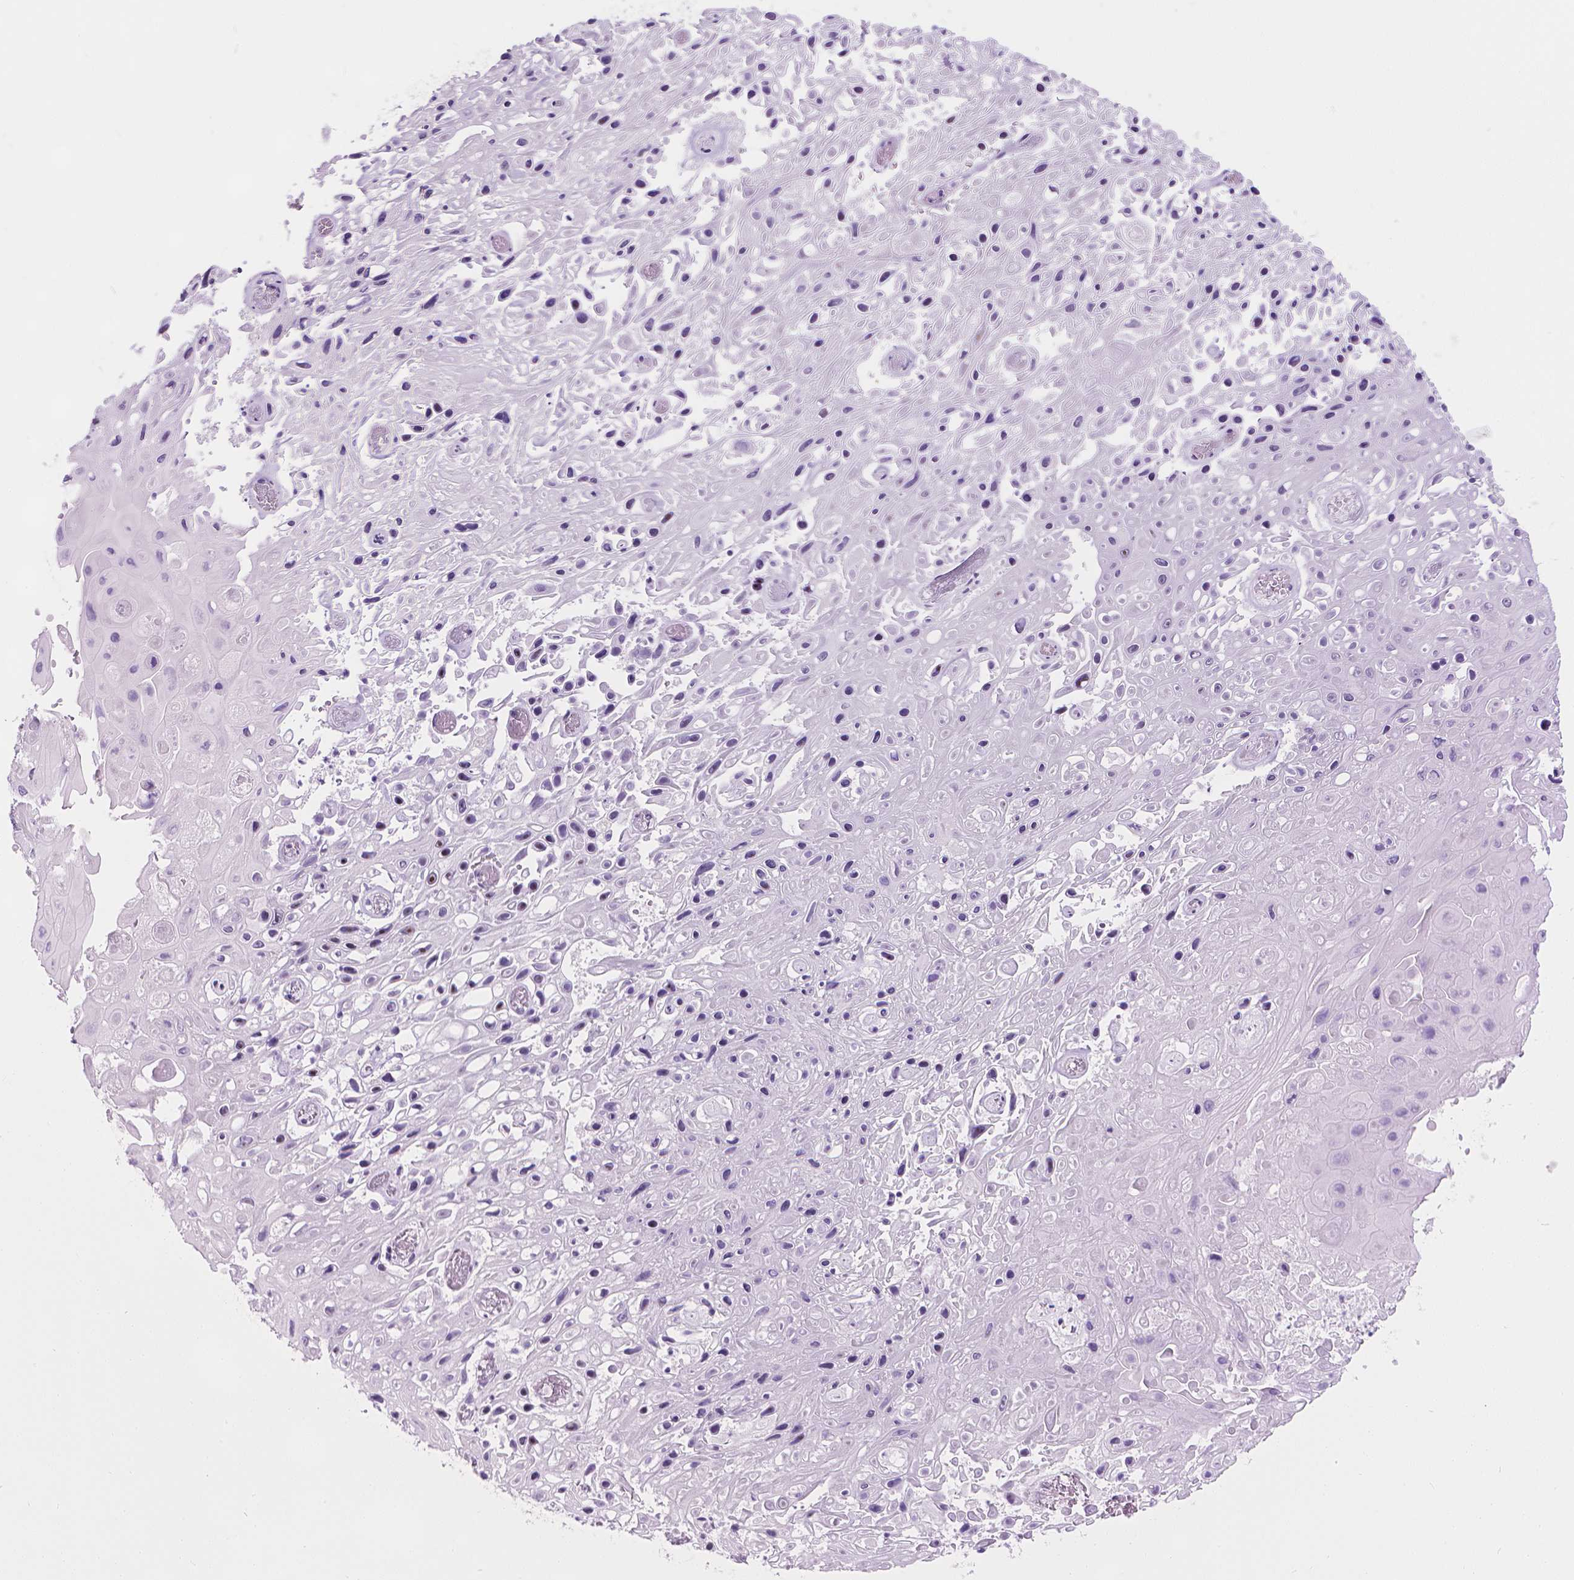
{"staining": {"intensity": "negative", "quantity": "none", "location": "none"}, "tissue": "skin cancer", "cell_type": "Tumor cells", "image_type": "cancer", "snomed": [{"axis": "morphology", "description": "Squamous cell carcinoma, NOS"}, {"axis": "topography", "description": "Skin"}], "caption": "Tumor cells show no significant staining in skin cancer.", "gene": "NOL7", "patient": {"sex": "male", "age": 82}}